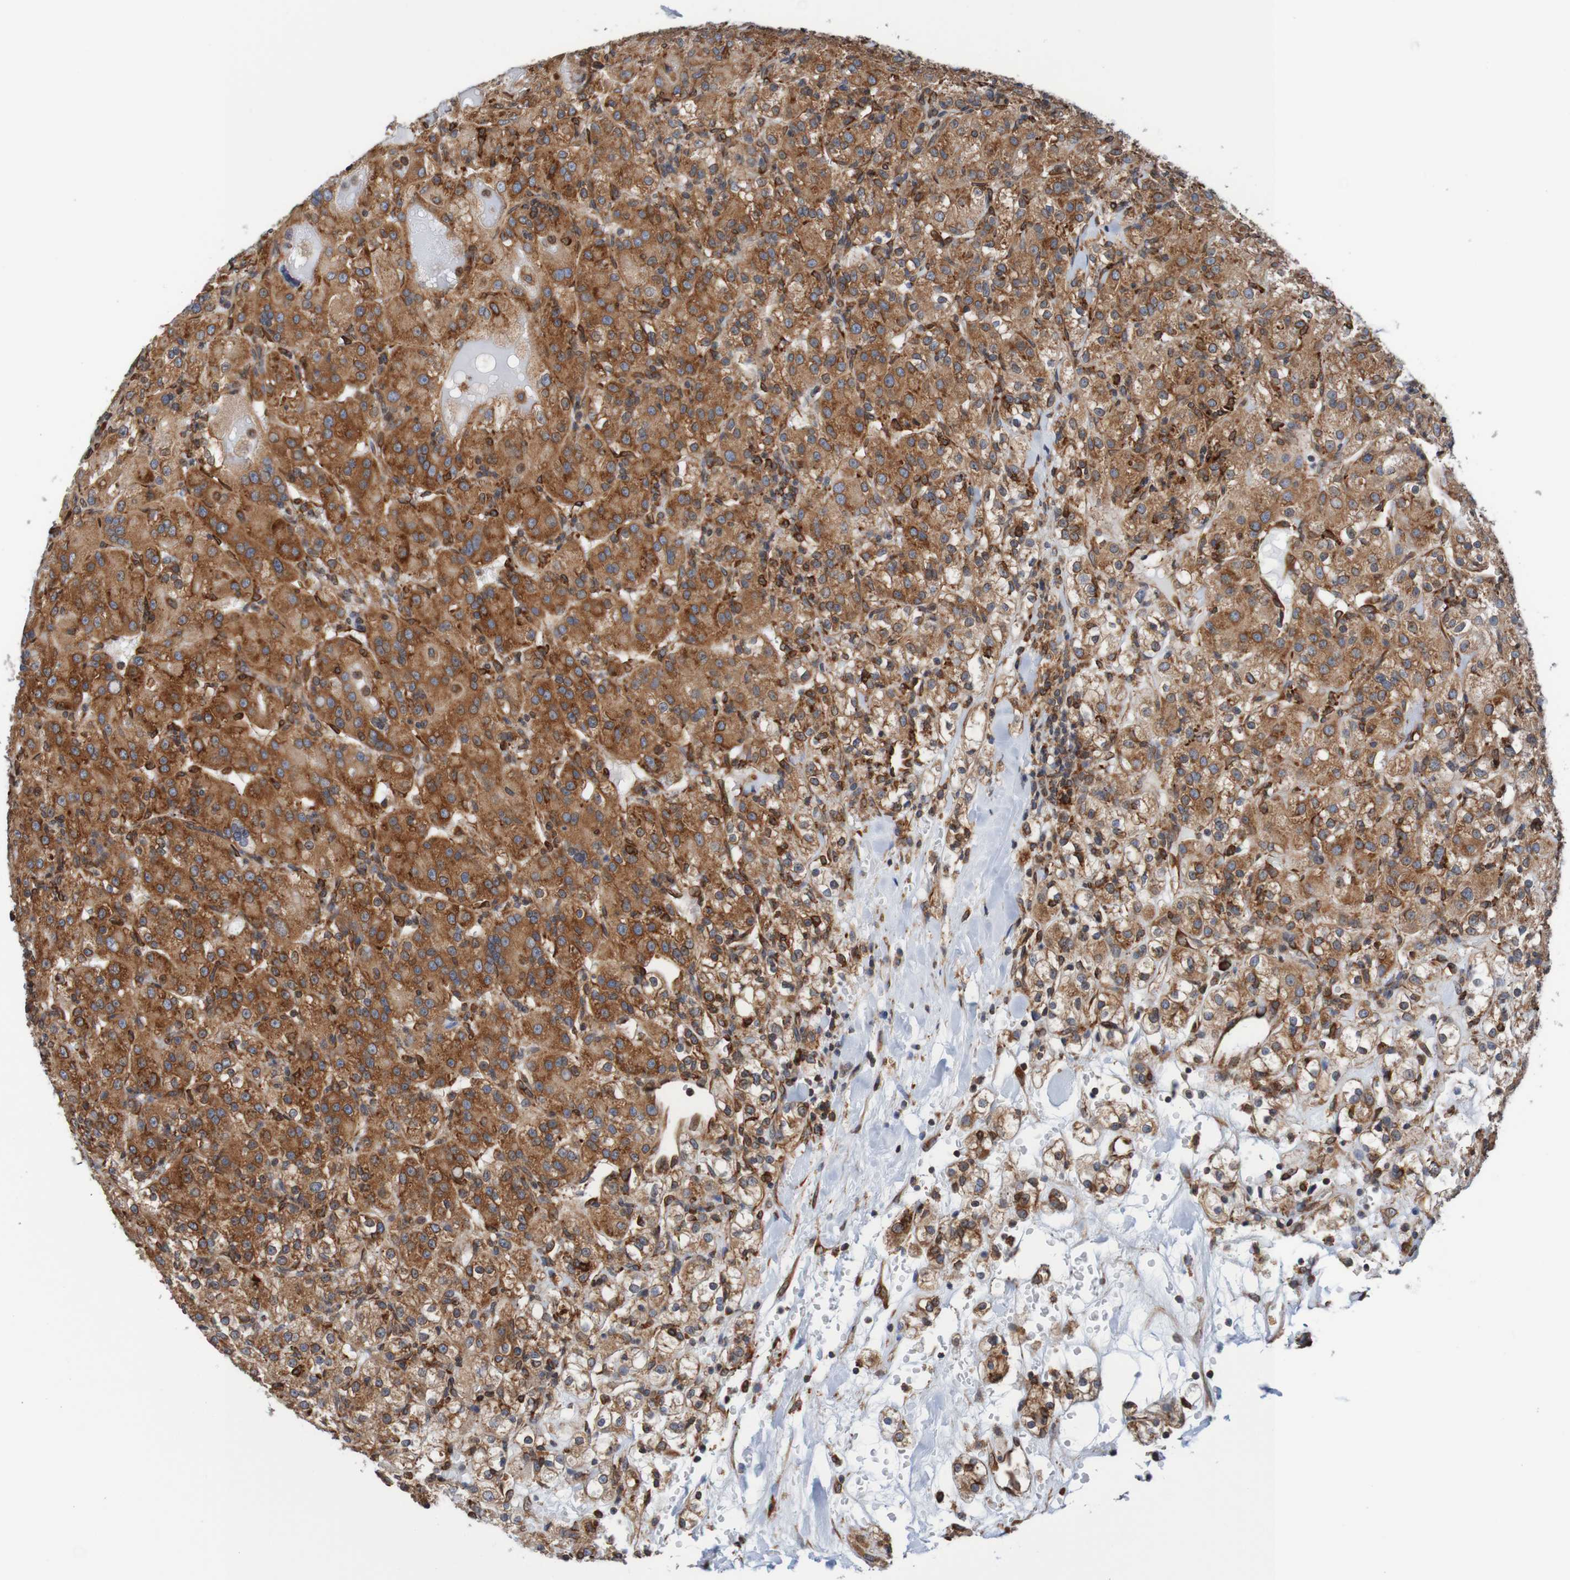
{"staining": {"intensity": "strong", "quantity": ">75%", "location": "cytoplasmic/membranous,nuclear"}, "tissue": "renal cancer", "cell_type": "Tumor cells", "image_type": "cancer", "snomed": [{"axis": "morphology", "description": "Normal tissue, NOS"}, {"axis": "morphology", "description": "Adenocarcinoma, NOS"}, {"axis": "topography", "description": "Kidney"}], "caption": "Immunohistochemical staining of adenocarcinoma (renal) exhibits high levels of strong cytoplasmic/membranous and nuclear expression in approximately >75% of tumor cells.", "gene": "TMEM109", "patient": {"sex": "male", "age": 61}}